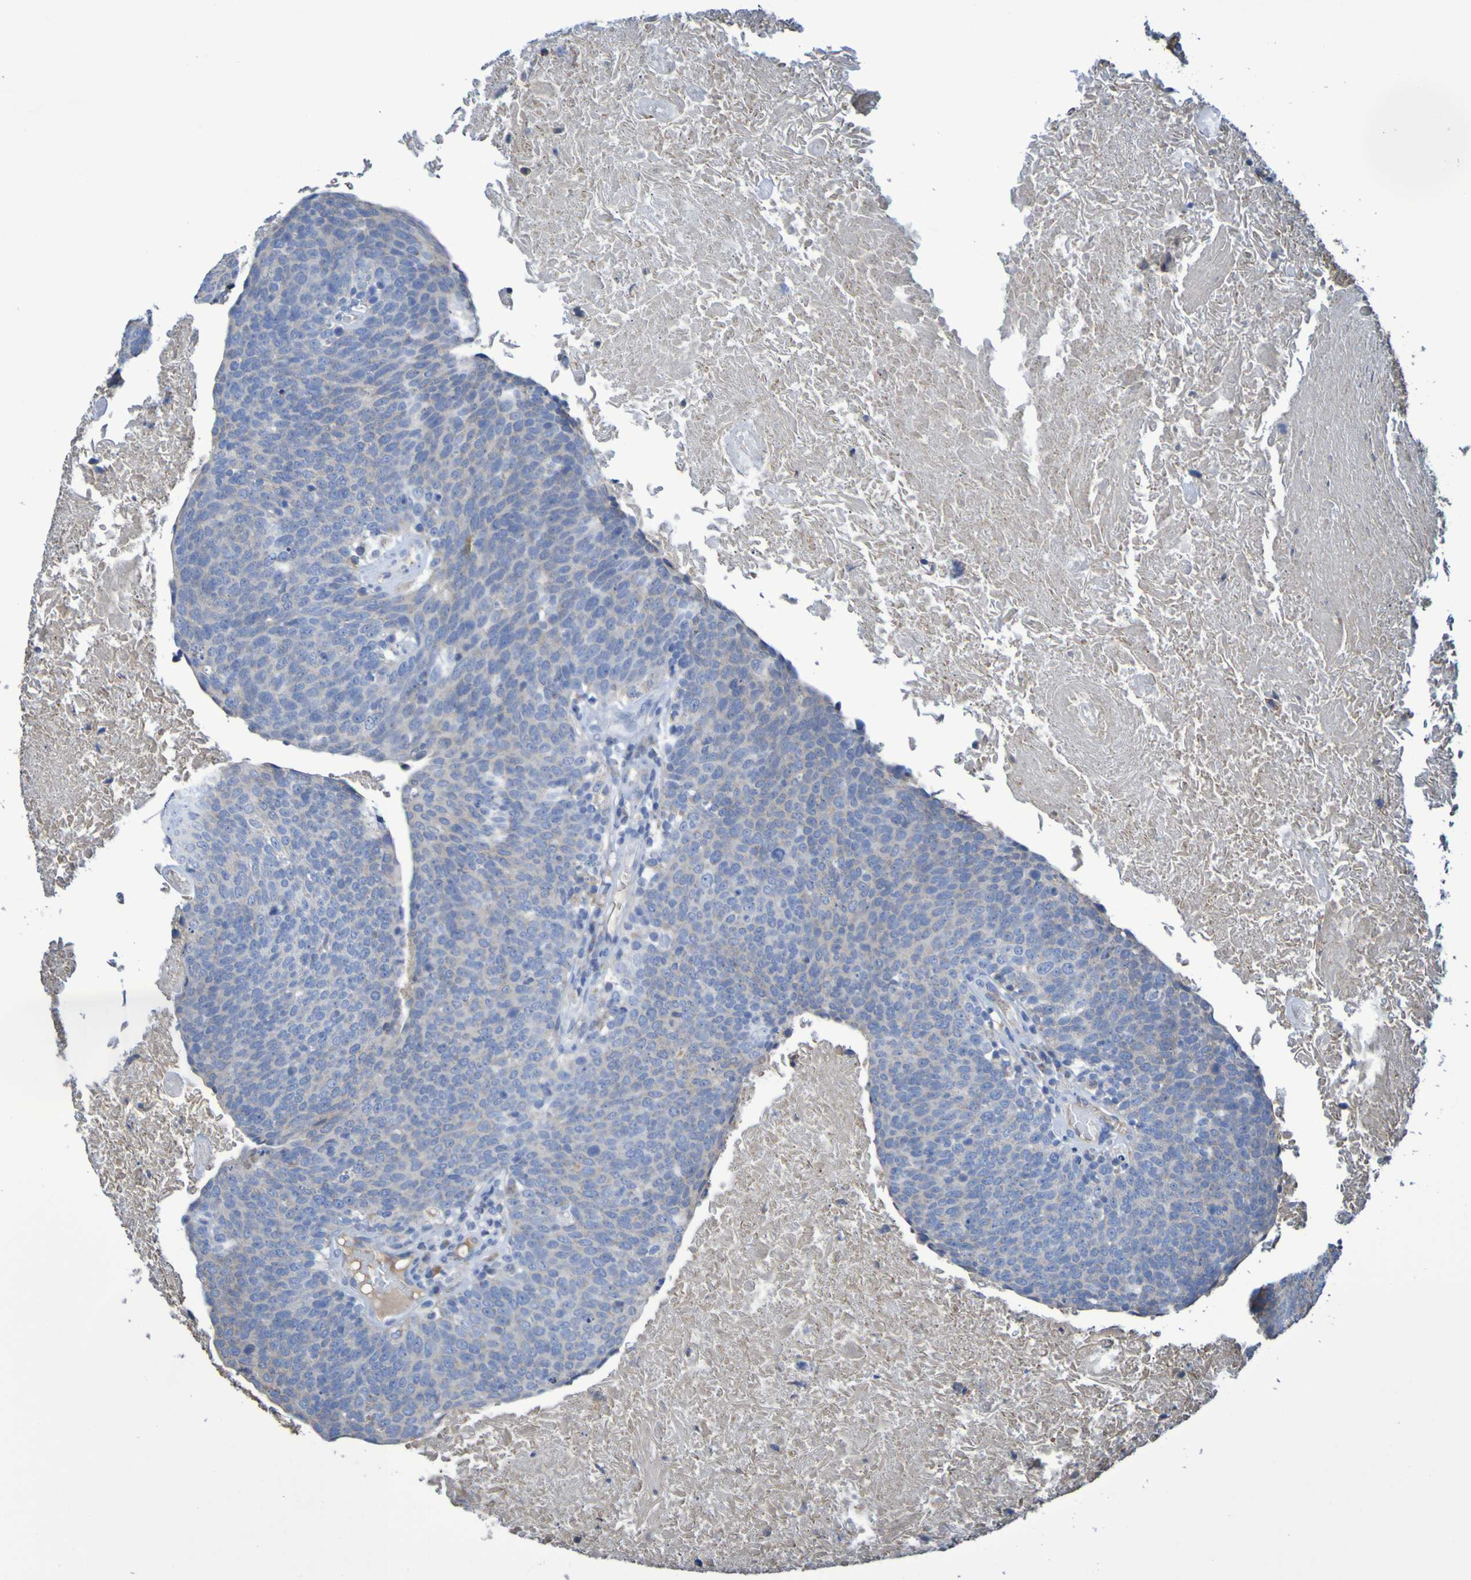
{"staining": {"intensity": "weak", "quantity": "<25%", "location": "cytoplasmic/membranous"}, "tissue": "head and neck cancer", "cell_type": "Tumor cells", "image_type": "cancer", "snomed": [{"axis": "morphology", "description": "Squamous cell carcinoma, NOS"}, {"axis": "morphology", "description": "Squamous cell carcinoma, metastatic, NOS"}, {"axis": "topography", "description": "Lymph node"}, {"axis": "topography", "description": "Head-Neck"}], "caption": "High power microscopy micrograph of an IHC photomicrograph of head and neck cancer, revealing no significant staining in tumor cells.", "gene": "CNTN2", "patient": {"sex": "male", "age": 62}}